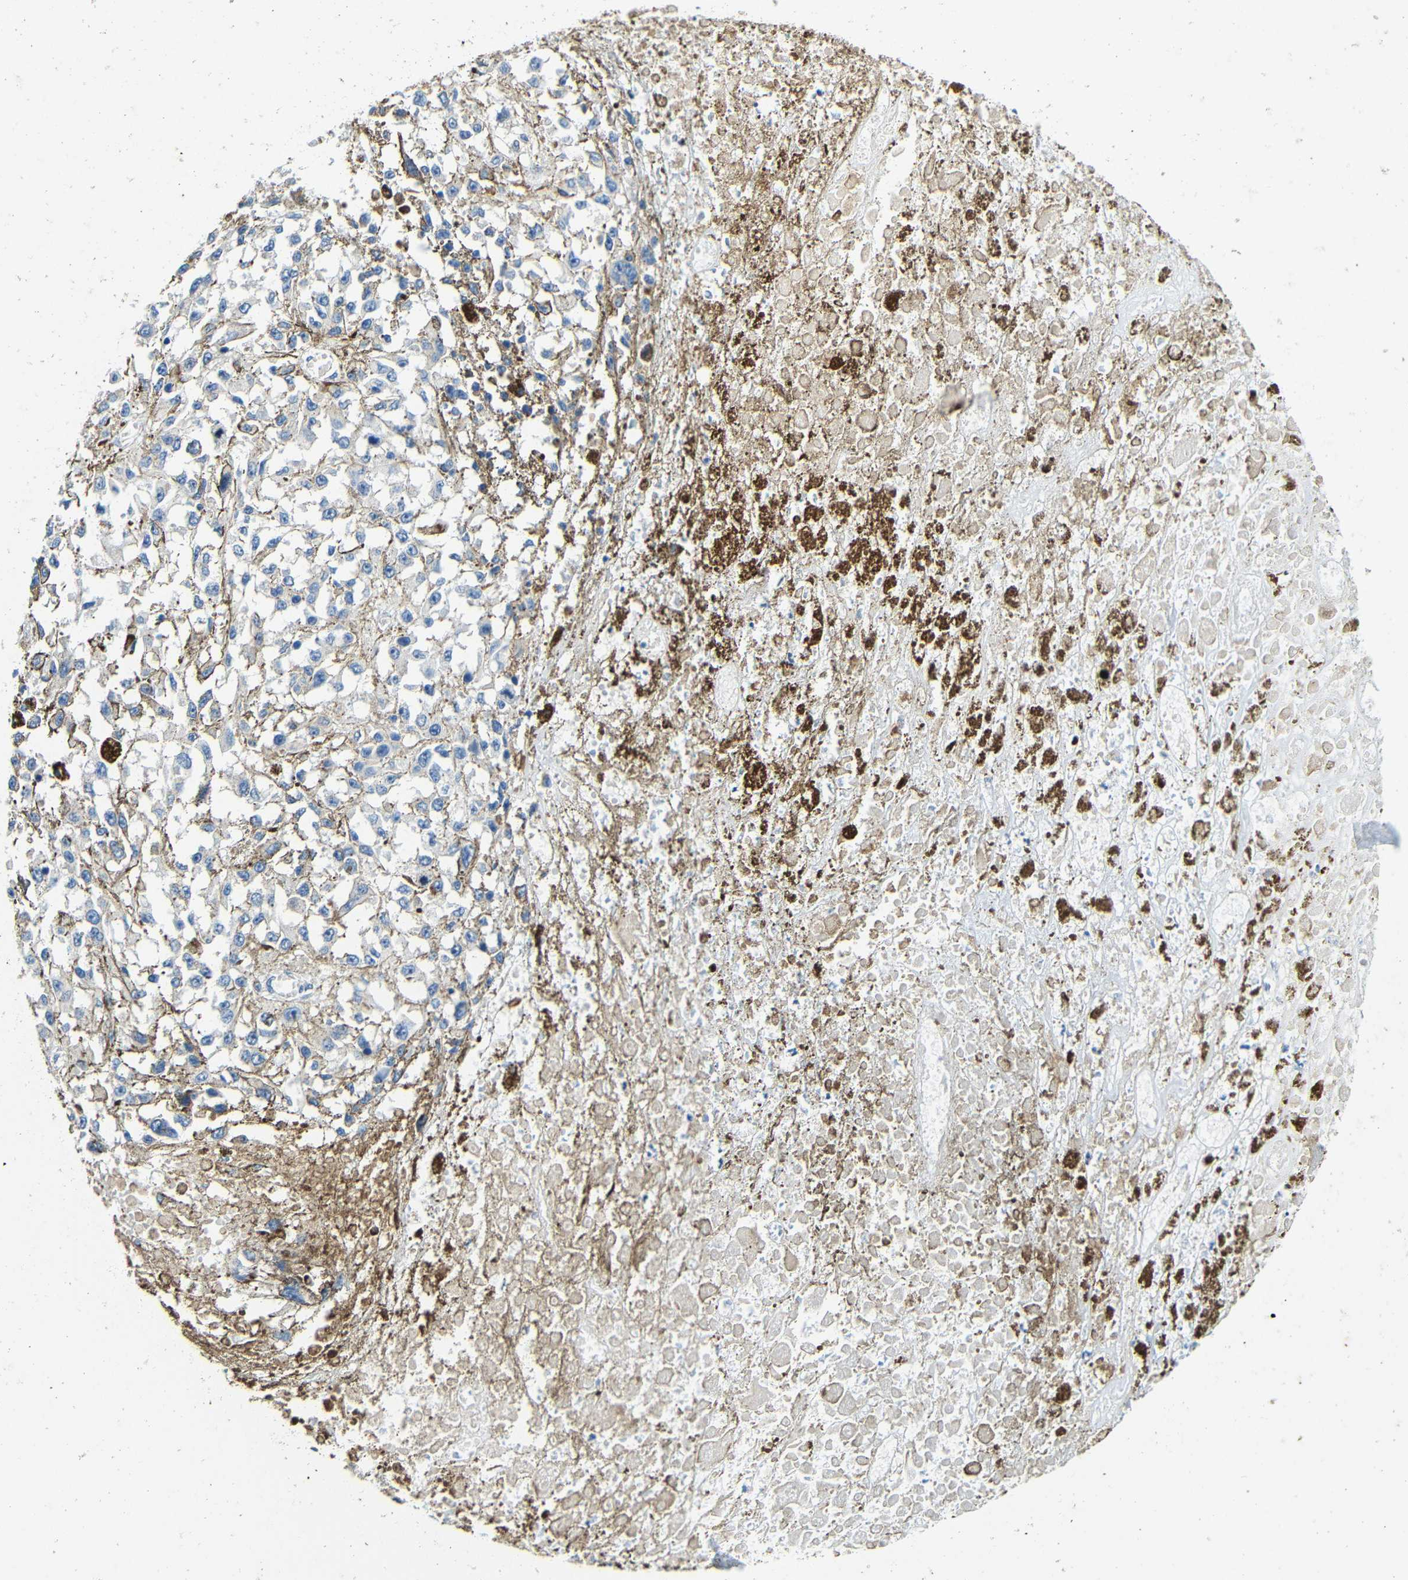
{"staining": {"intensity": "negative", "quantity": "none", "location": "none"}, "tissue": "melanoma", "cell_type": "Tumor cells", "image_type": "cancer", "snomed": [{"axis": "morphology", "description": "Malignant melanoma, Metastatic site"}, {"axis": "topography", "description": "Lymph node"}], "caption": "A high-resolution micrograph shows immunohistochemistry staining of malignant melanoma (metastatic site), which demonstrates no significant positivity in tumor cells.", "gene": "FMO5", "patient": {"sex": "male", "age": 59}}